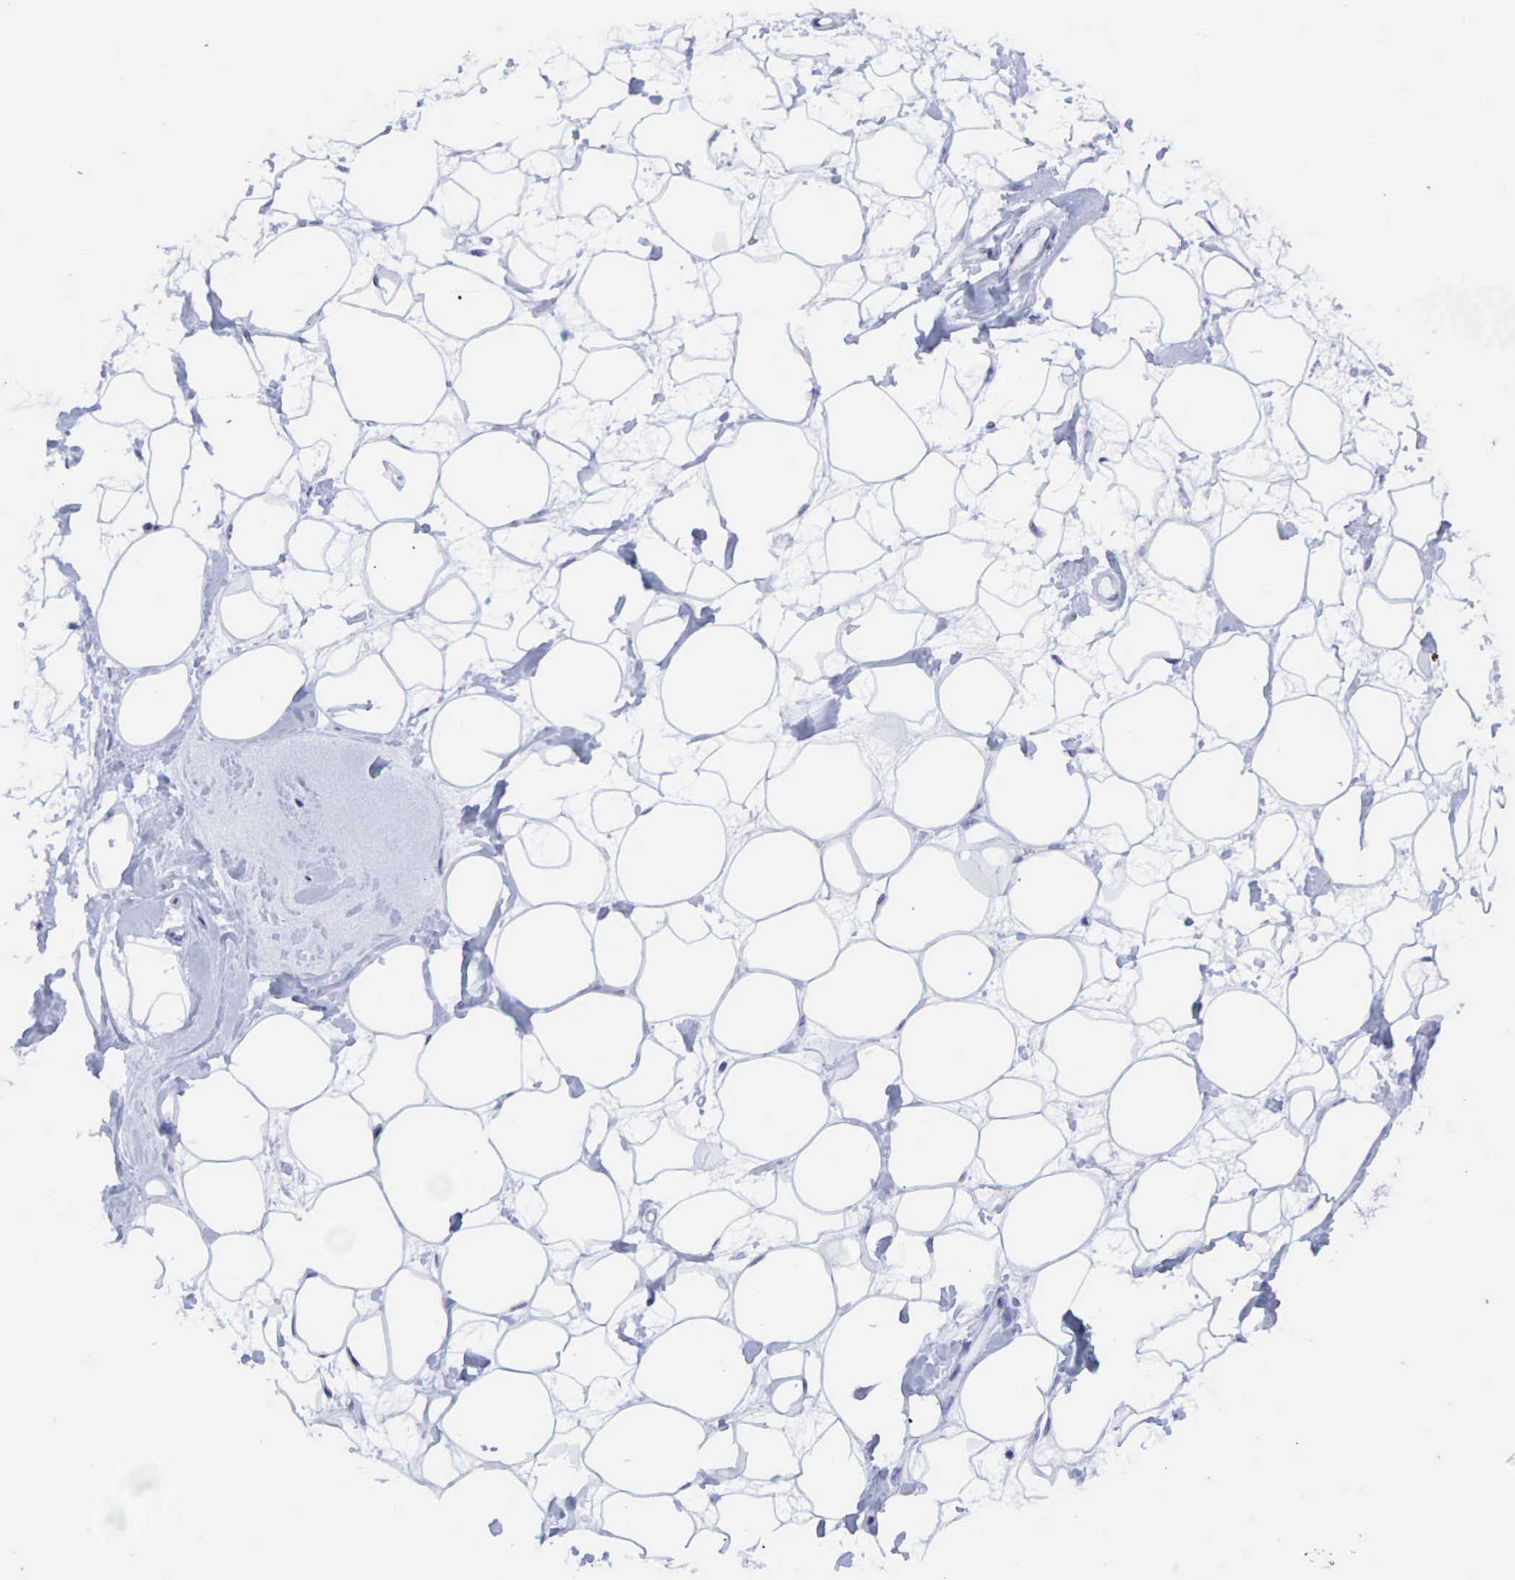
{"staining": {"intensity": "negative", "quantity": "none", "location": "none"}, "tissue": "adipose tissue", "cell_type": "Adipocytes", "image_type": "normal", "snomed": [{"axis": "morphology", "description": "Normal tissue, NOS"}, {"axis": "topography", "description": "Breast"}], "caption": "Adipocytes are negative for brown protein staining in benign adipose tissue. (DAB IHC with hematoxylin counter stain).", "gene": "CEACAM5", "patient": {"sex": "female", "age": 44}}